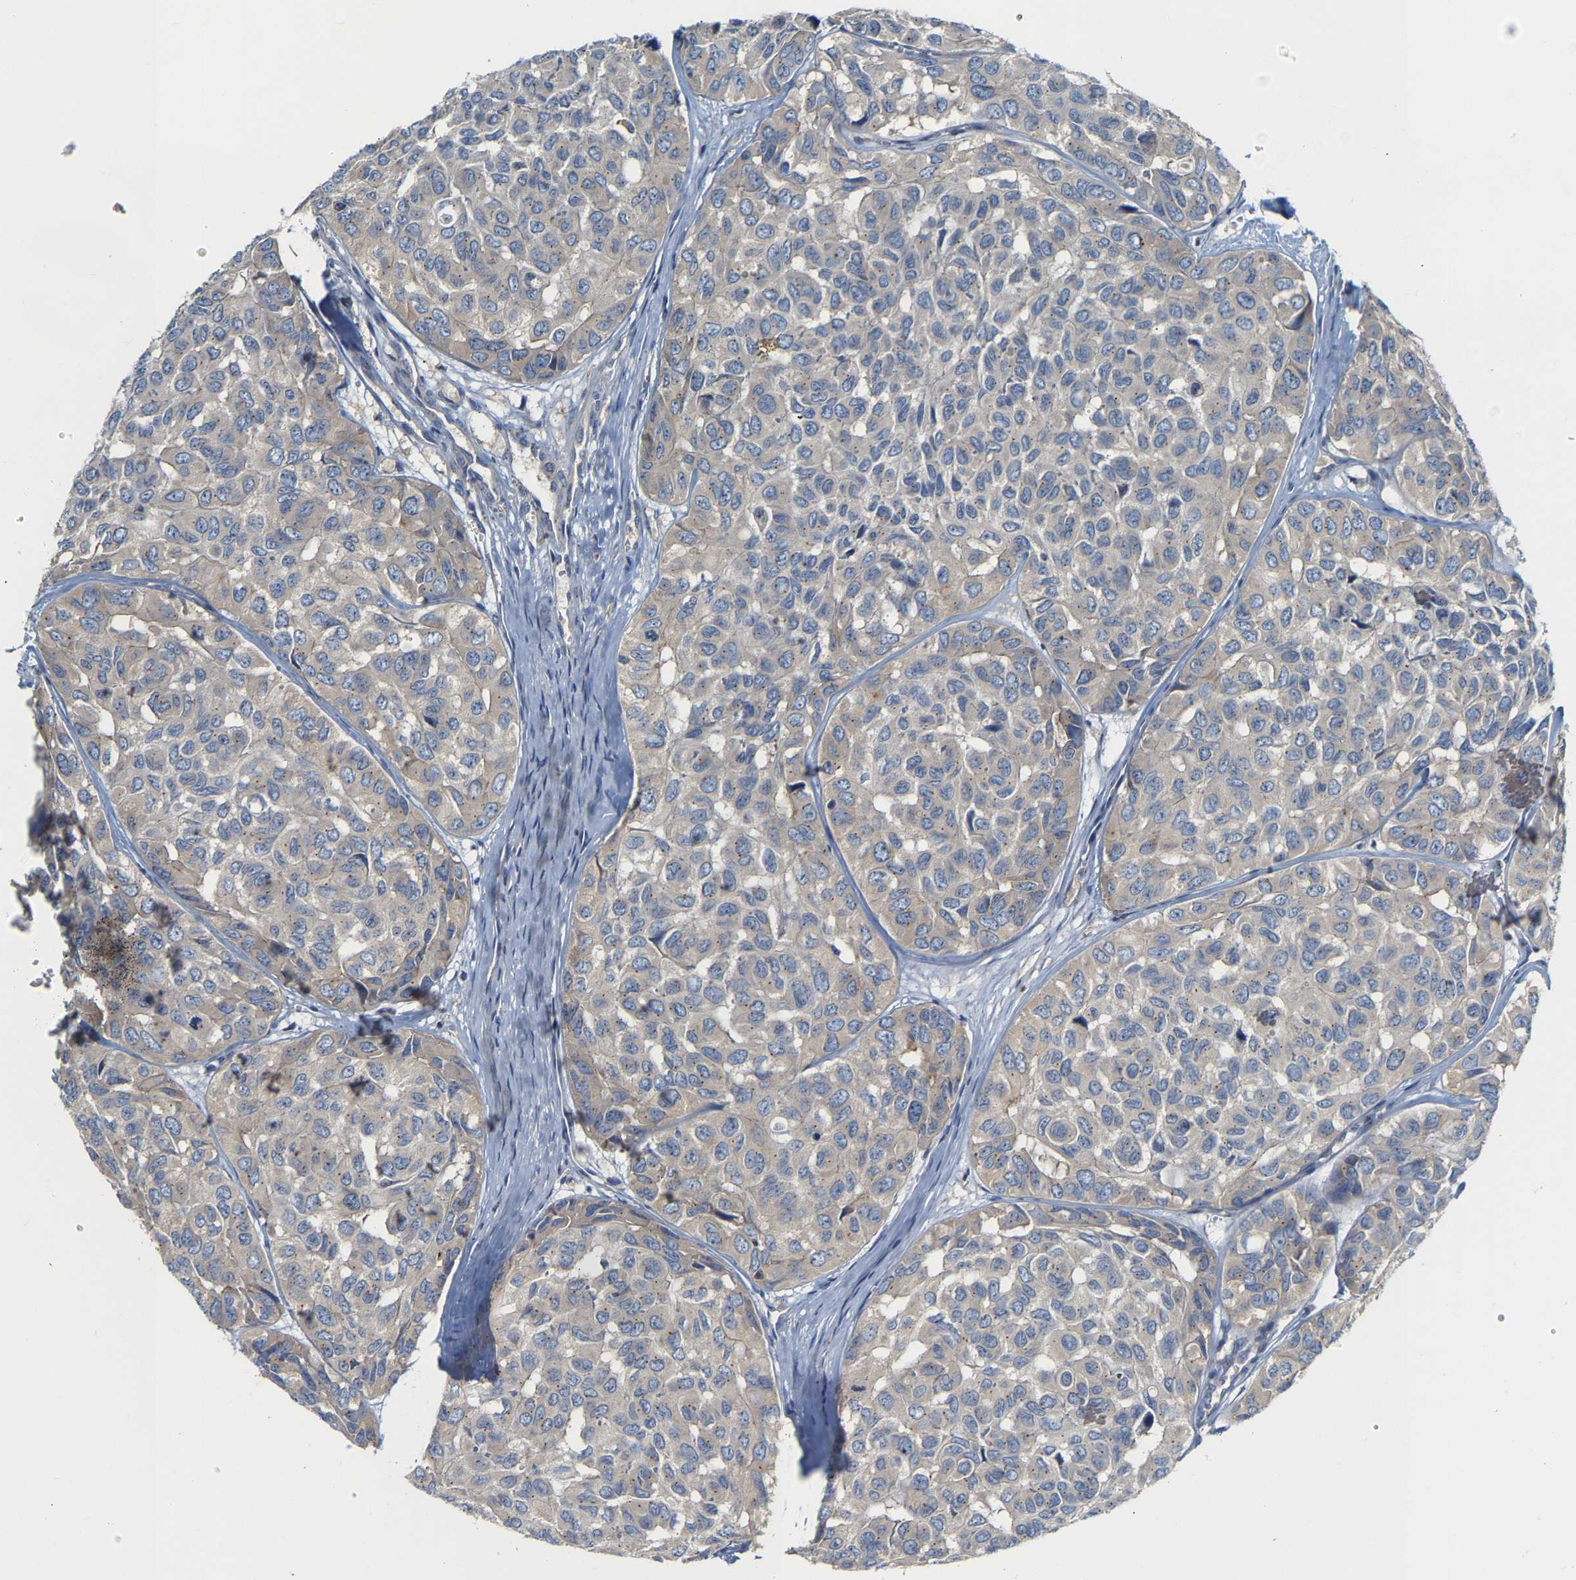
{"staining": {"intensity": "weak", "quantity": ">75%", "location": "cytoplasmic/membranous"}, "tissue": "head and neck cancer", "cell_type": "Tumor cells", "image_type": "cancer", "snomed": [{"axis": "morphology", "description": "Adenocarcinoma, NOS"}, {"axis": "topography", "description": "Salivary gland, NOS"}, {"axis": "topography", "description": "Head-Neck"}], "caption": "There is low levels of weak cytoplasmic/membranous expression in tumor cells of head and neck adenocarcinoma, as demonstrated by immunohistochemical staining (brown color).", "gene": "PCNT", "patient": {"sex": "female", "age": 76}}